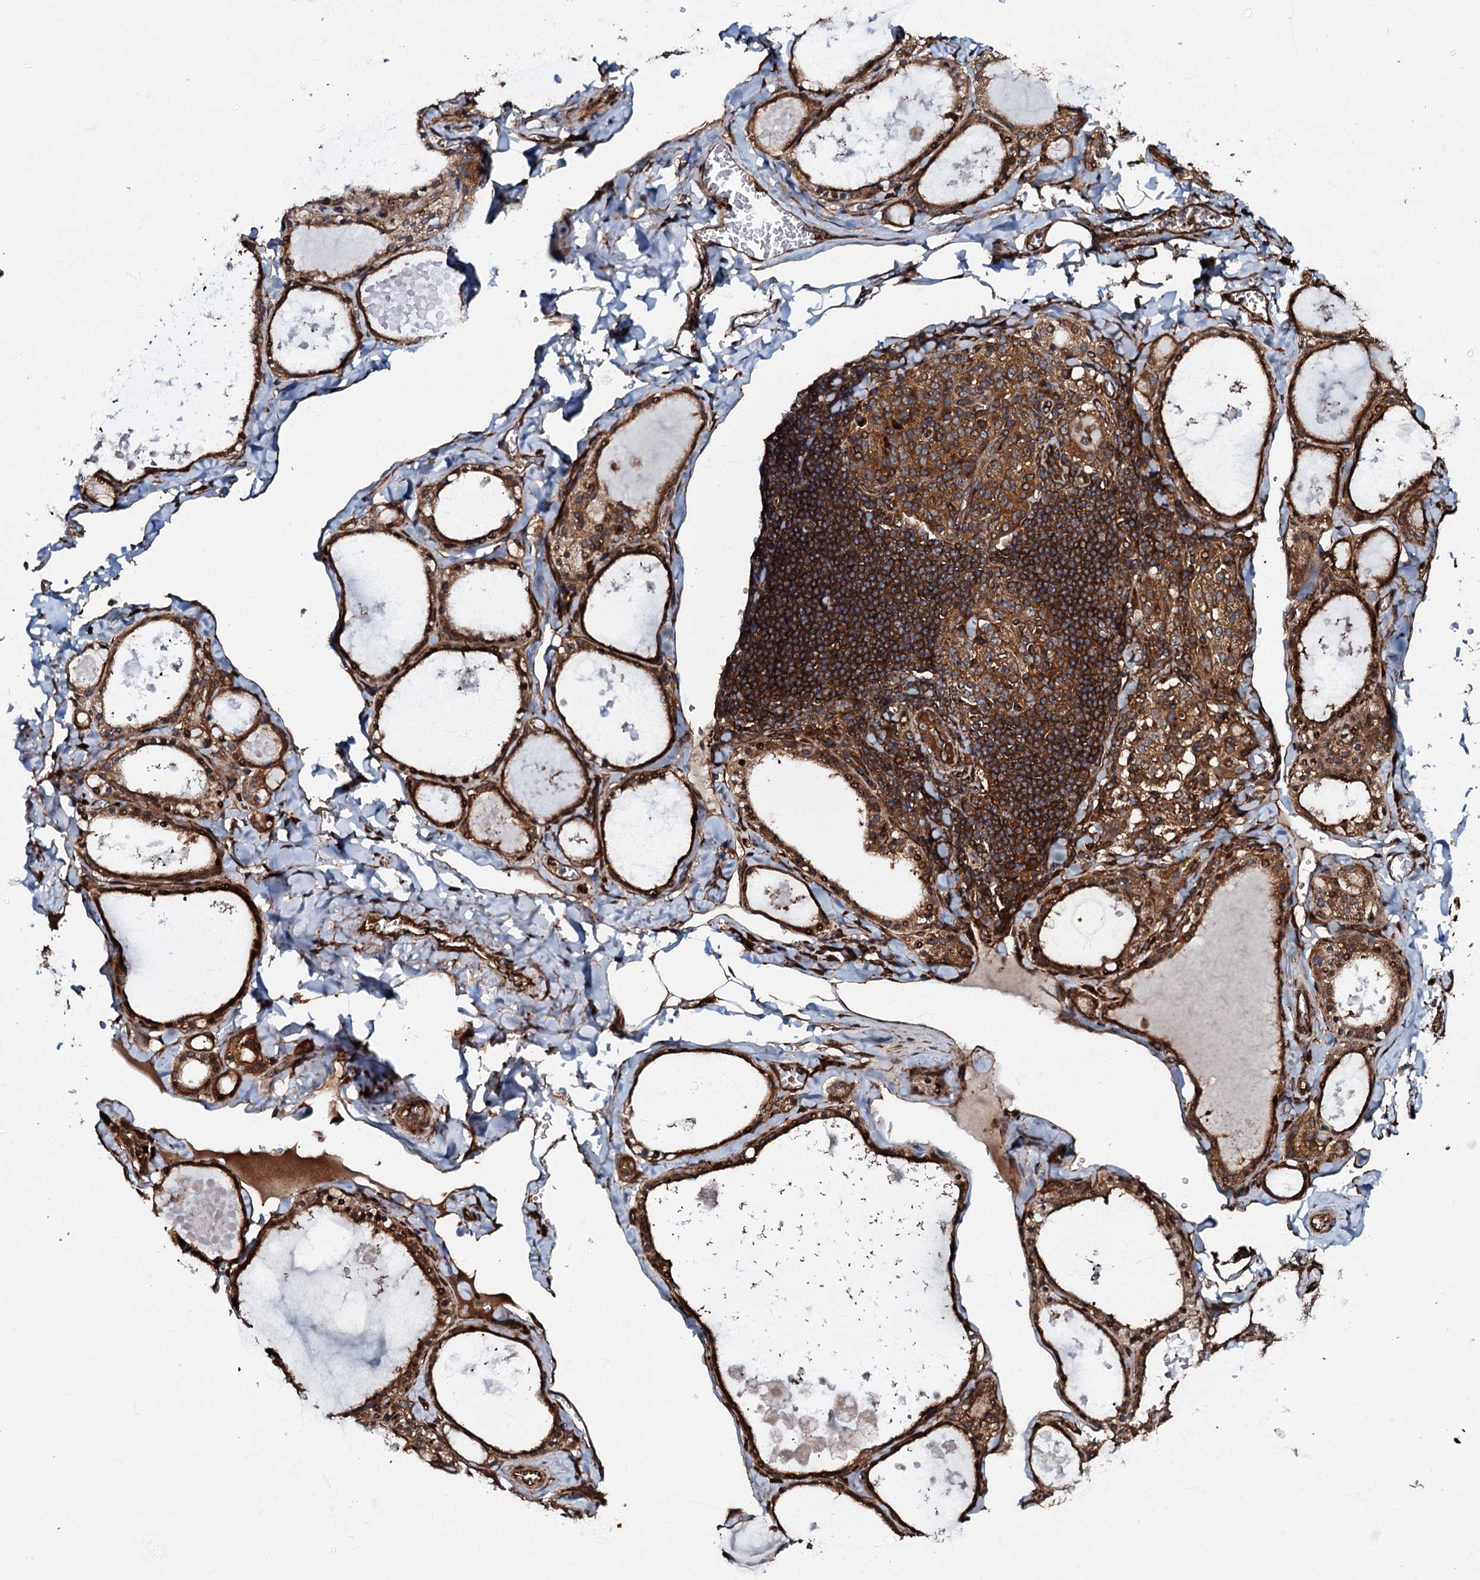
{"staining": {"intensity": "strong", "quantity": ">75%", "location": "cytoplasmic/membranous"}, "tissue": "thyroid gland", "cell_type": "Glandular cells", "image_type": "normal", "snomed": [{"axis": "morphology", "description": "Normal tissue, NOS"}, {"axis": "topography", "description": "Thyroid gland"}], "caption": "Immunohistochemical staining of unremarkable human thyroid gland reveals high levels of strong cytoplasmic/membranous staining in about >75% of glandular cells. (DAB (3,3'-diaminobenzidine) IHC, brown staining for protein, blue staining for nuclei).", "gene": "BLOC1S6", "patient": {"sex": "male", "age": 56}}